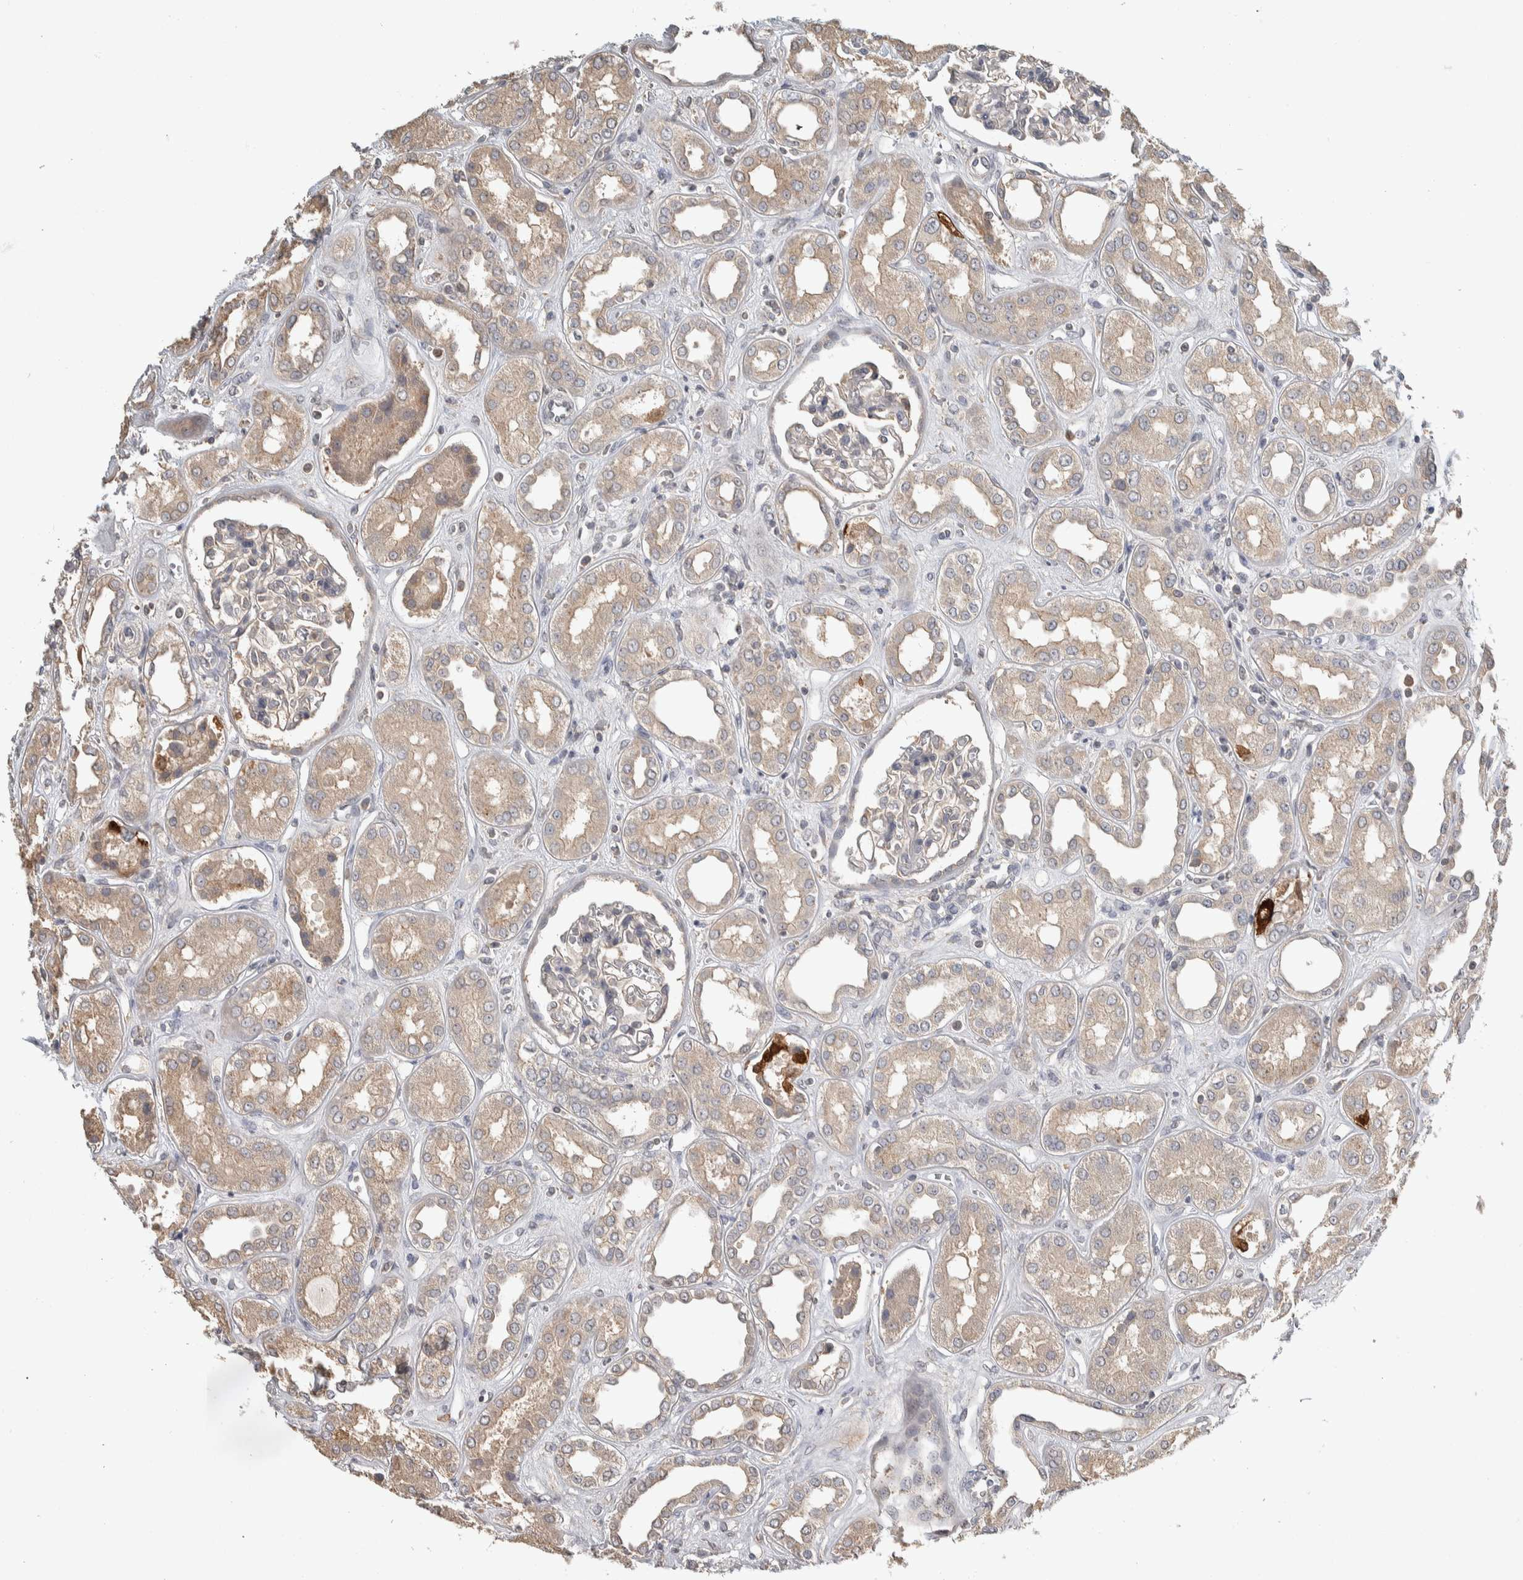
{"staining": {"intensity": "negative", "quantity": "none", "location": "none"}, "tissue": "kidney", "cell_type": "Cells in glomeruli", "image_type": "normal", "snomed": [{"axis": "morphology", "description": "Normal tissue, NOS"}, {"axis": "topography", "description": "Kidney"}], "caption": "An immunohistochemistry (IHC) image of unremarkable kidney is shown. There is no staining in cells in glomeruli of kidney.", "gene": "EIF3H", "patient": {"sex": "male", "age": 59}}